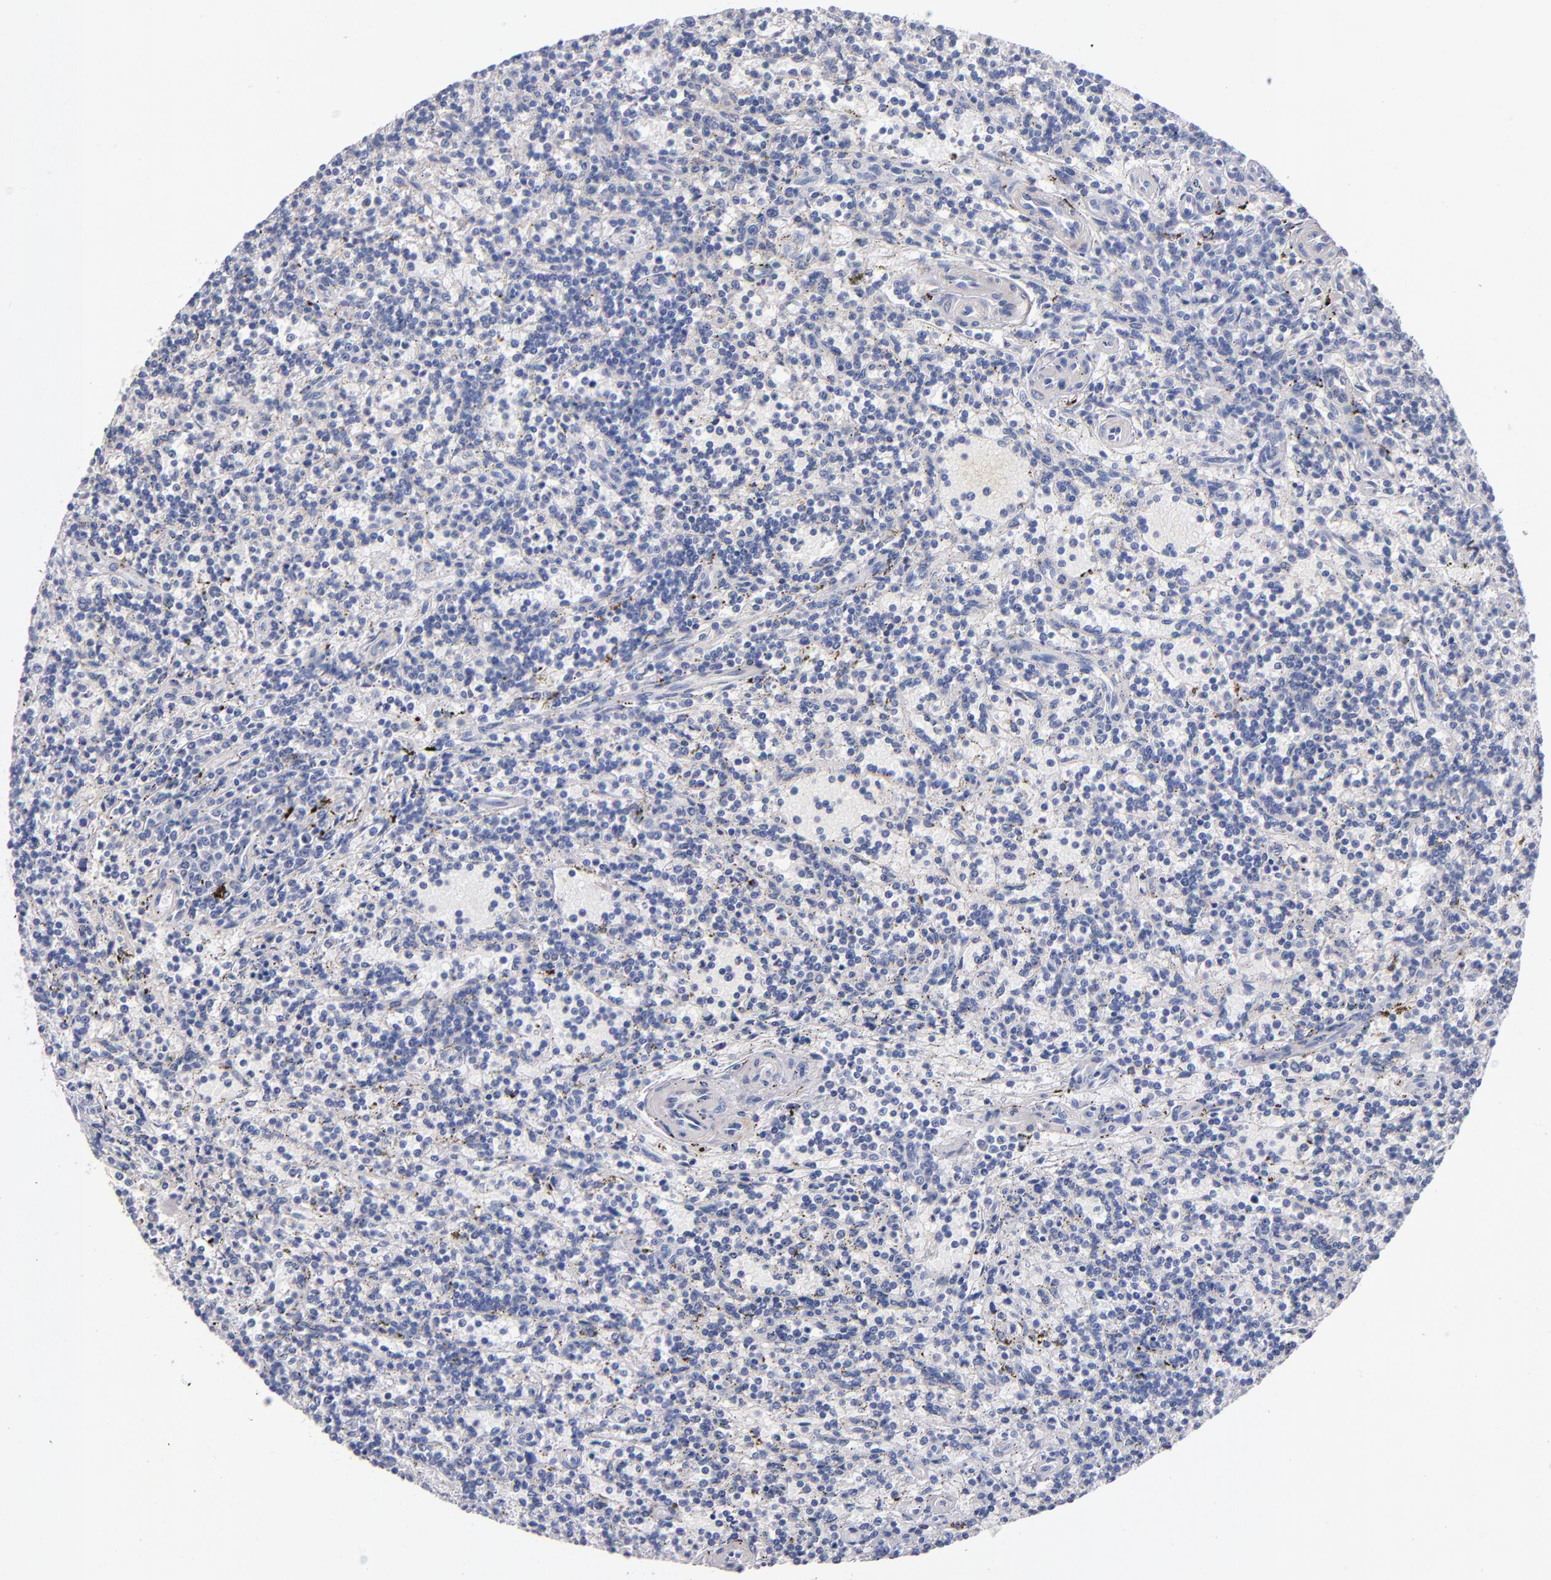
{"staining": {"intensity": "negative", "quantity": "none", "location": "none"}, "tissue": "lymphoma", "cell_type": "Tumor cells", "image_type": "cancer", "snomed": [{"axis": "morphology", "description": "Malignant lymphoma, non-Hodgkin's type, Low grade"}, {"axis": "topography", "description": "Spleen"}], "caption": "A histopathology image of malignant lymphoma, non-Hodgkin's type (low-grade) stained for a protein exhibits no brown staining in tumor cells.", "gene": "CNTNAP2", "patient": {"sex": "male", "age": 73}}